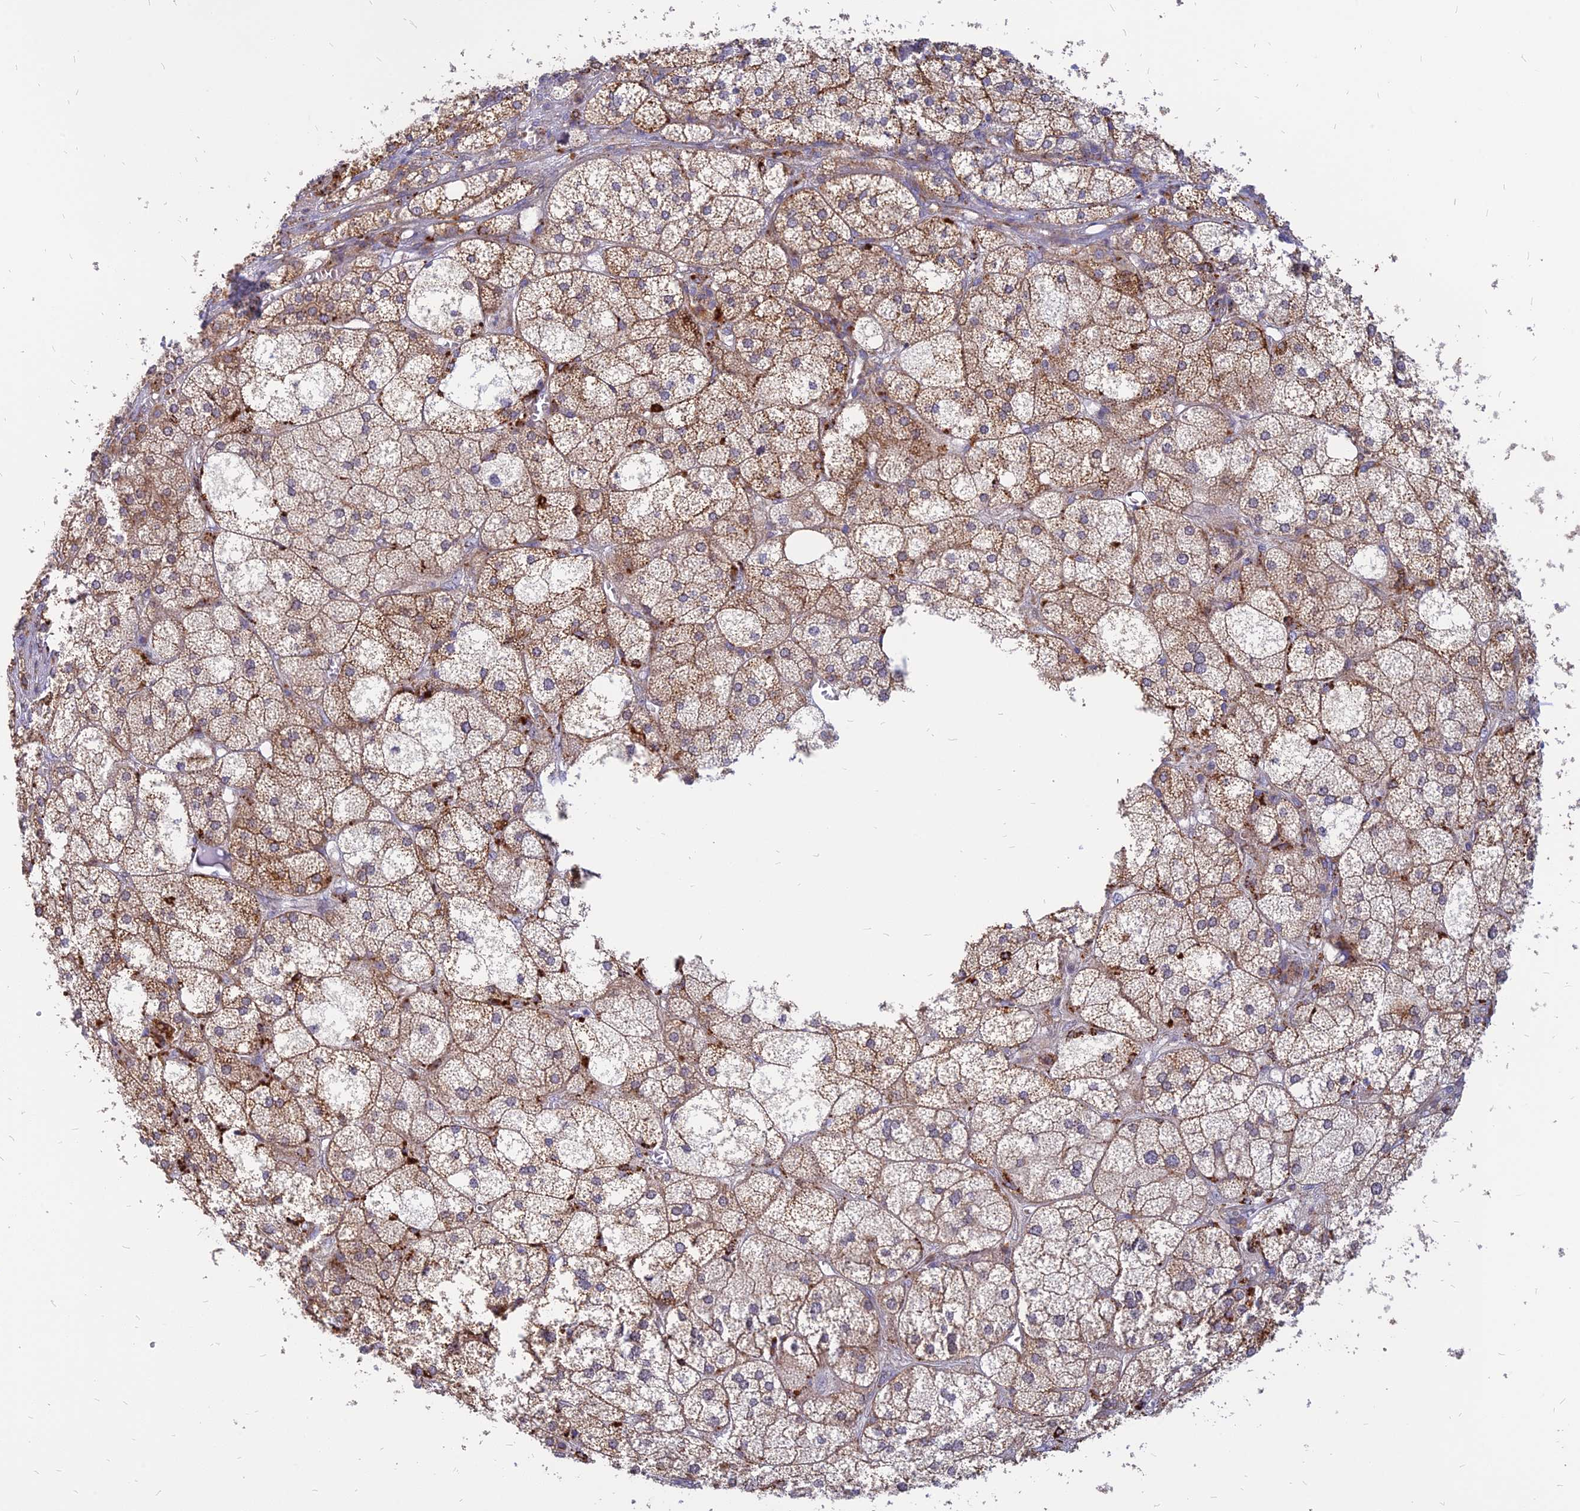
{"staining": {"intensity": "moderate", "quantity": ">75%", "location": "cytoplasmic/membranous"}, "tissue": "adrenal gland", "cell_type": "Glandular cells", "image_type": "normal", "snomed": [{"axis": "morphology", "description": "Normal tissue, NOS"}, {"axis": "topography", "description": "Adrenal gland"}], "caption": "Glandular cells reveal medium levels of moderate cytoplasmic/membranous positivity in about >75% of cells in benign adrenal gland.", "gene": "PHKA2", "patient": {"sex": "female", "age": 61}}